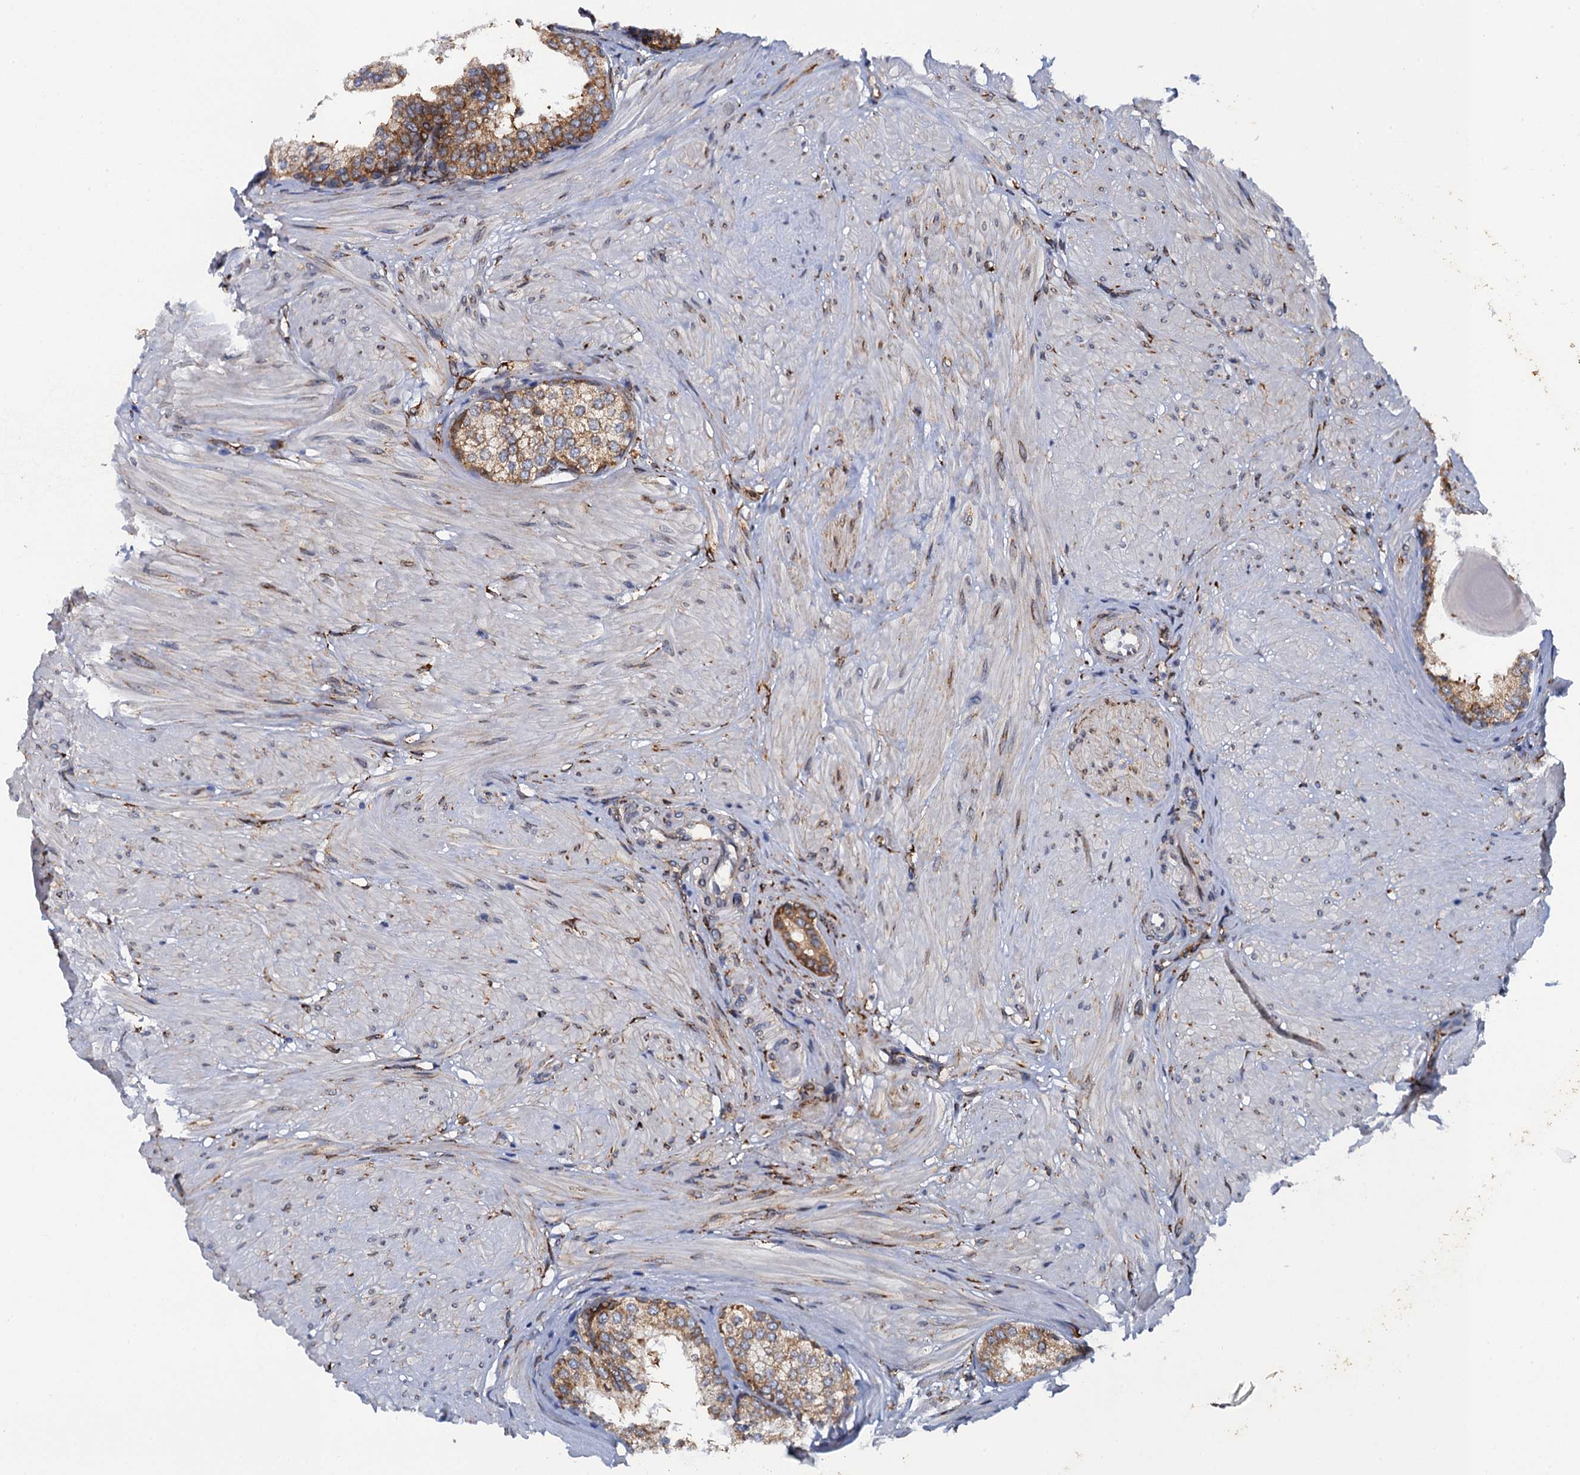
{"staining": {"intensity": "moderate", "quantity": "25%-75%", "location": "cytoplasmic/membranous"}, "tissue": "prostate", "cell_type": "Glandular cells", "image_type": "normal", "snomed": [{"axis": "morphology", "description": "Normal tissue, NOS"}, {"axis": "topography", "description": "Prostate"}], "caption": "Immunohistochemistry of normal human prostate reveals medium levels of moderate cytoplasmic/membranous positivity in approximately 25%-75% of glandular cells. Immunohistochemistry (ihc) stains the protein in brown and the nuclei are stained blue.", "gene": "POGLUT3", "patient": {"sex": "male", "age": 48}}